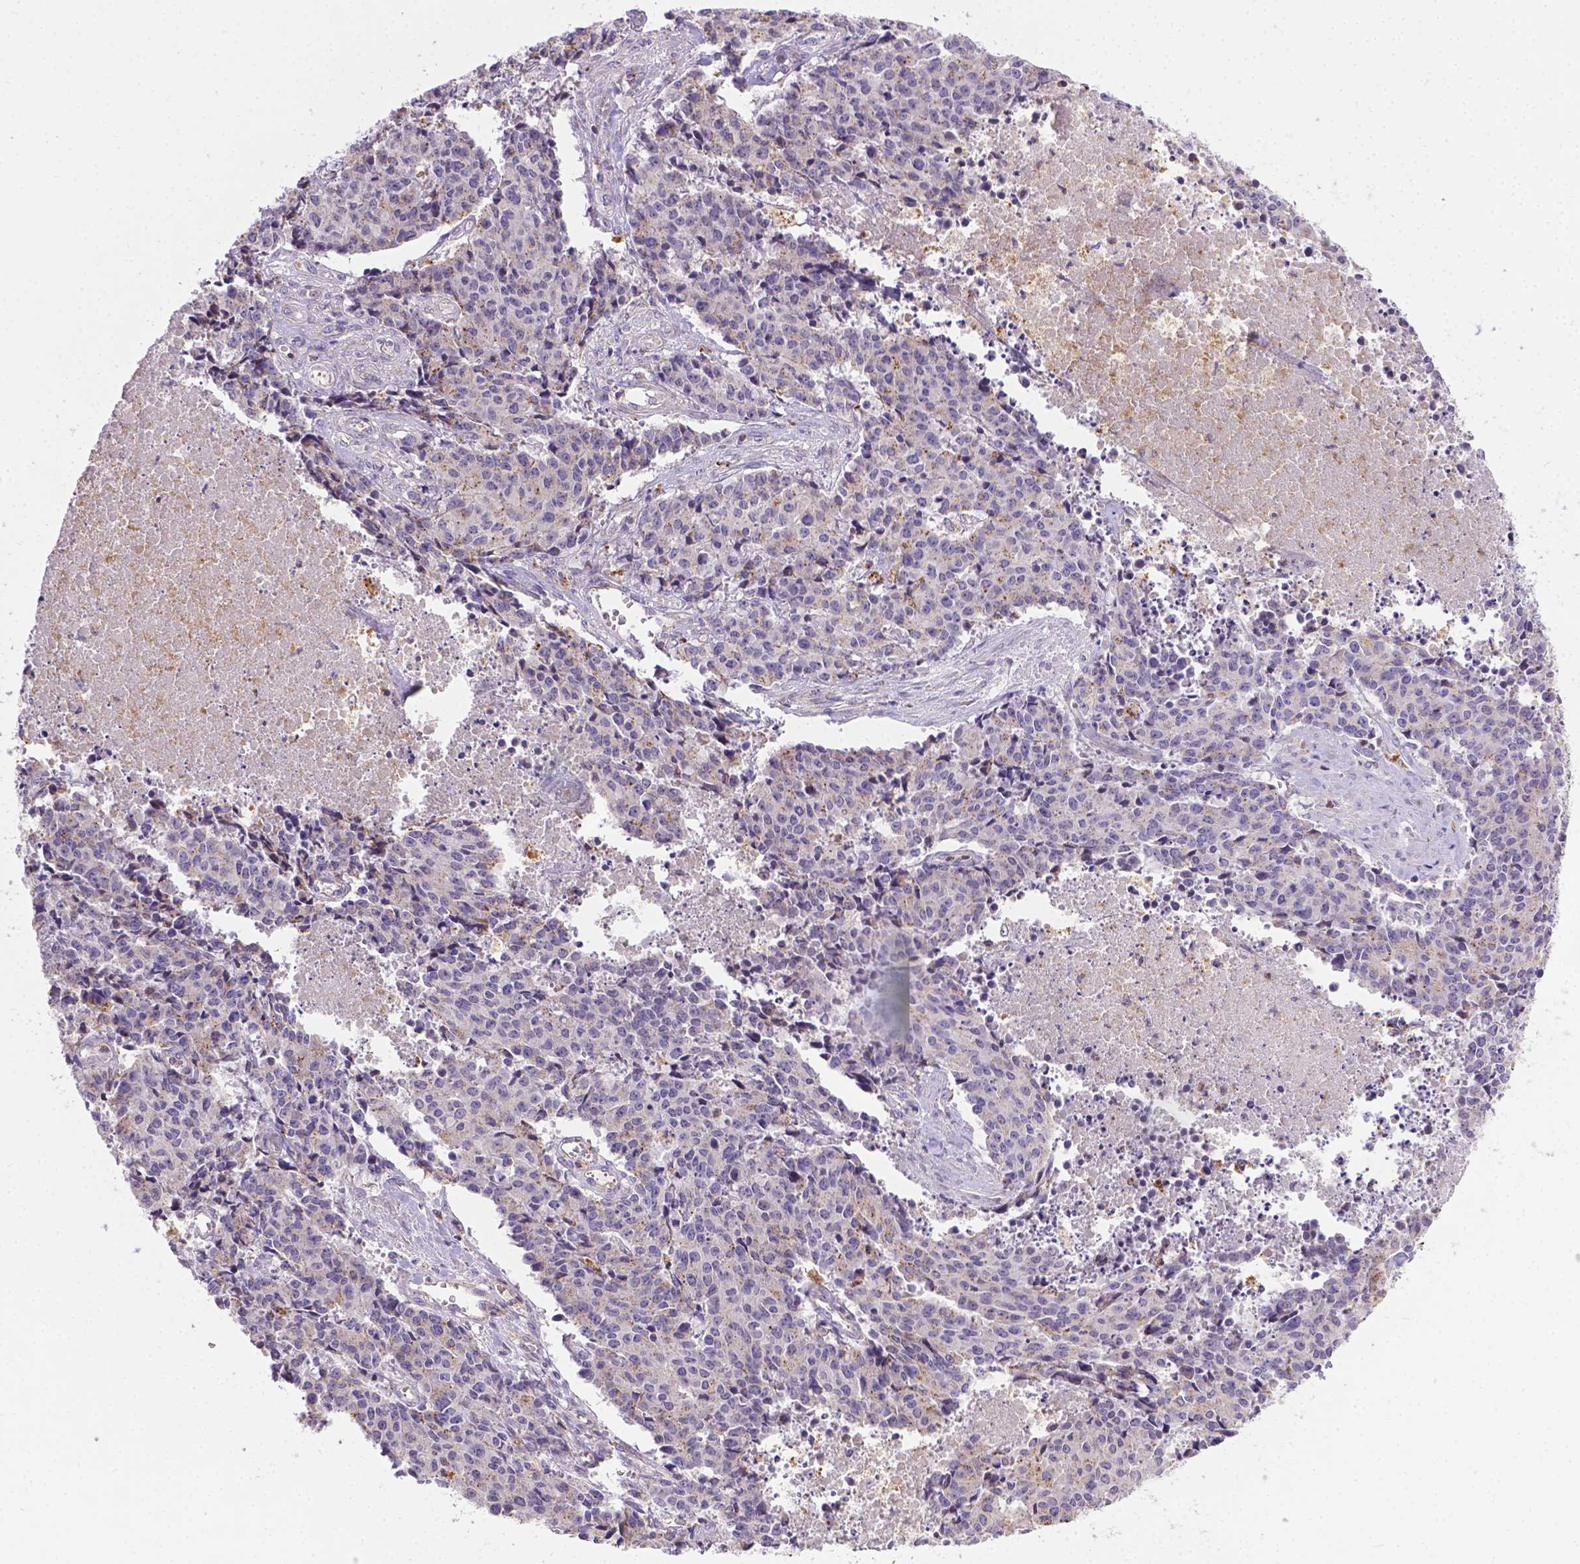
{"staining": {"intensity": "weak", "quantity": ">75%", "location": "cytoplasmic/membranous"}, "tissue": "cervical cancer", "cell_type": "Tumor cells", "image_type": "cancer", "snomed": [{"axis": "morphology", "description": "Squamous cell carcinoma, NOS"}, {"axis": "topography", "description": "Cervix"}], "caption": "Immunohistochemical staining of squamous cell carcinoma (cervical) reveals low levels of weak cytoplasmic/membranous staining in approximately >75% of tumor cells.", "gene": "TM4SF18", "patient": {"sex": "female", "age": 28}}